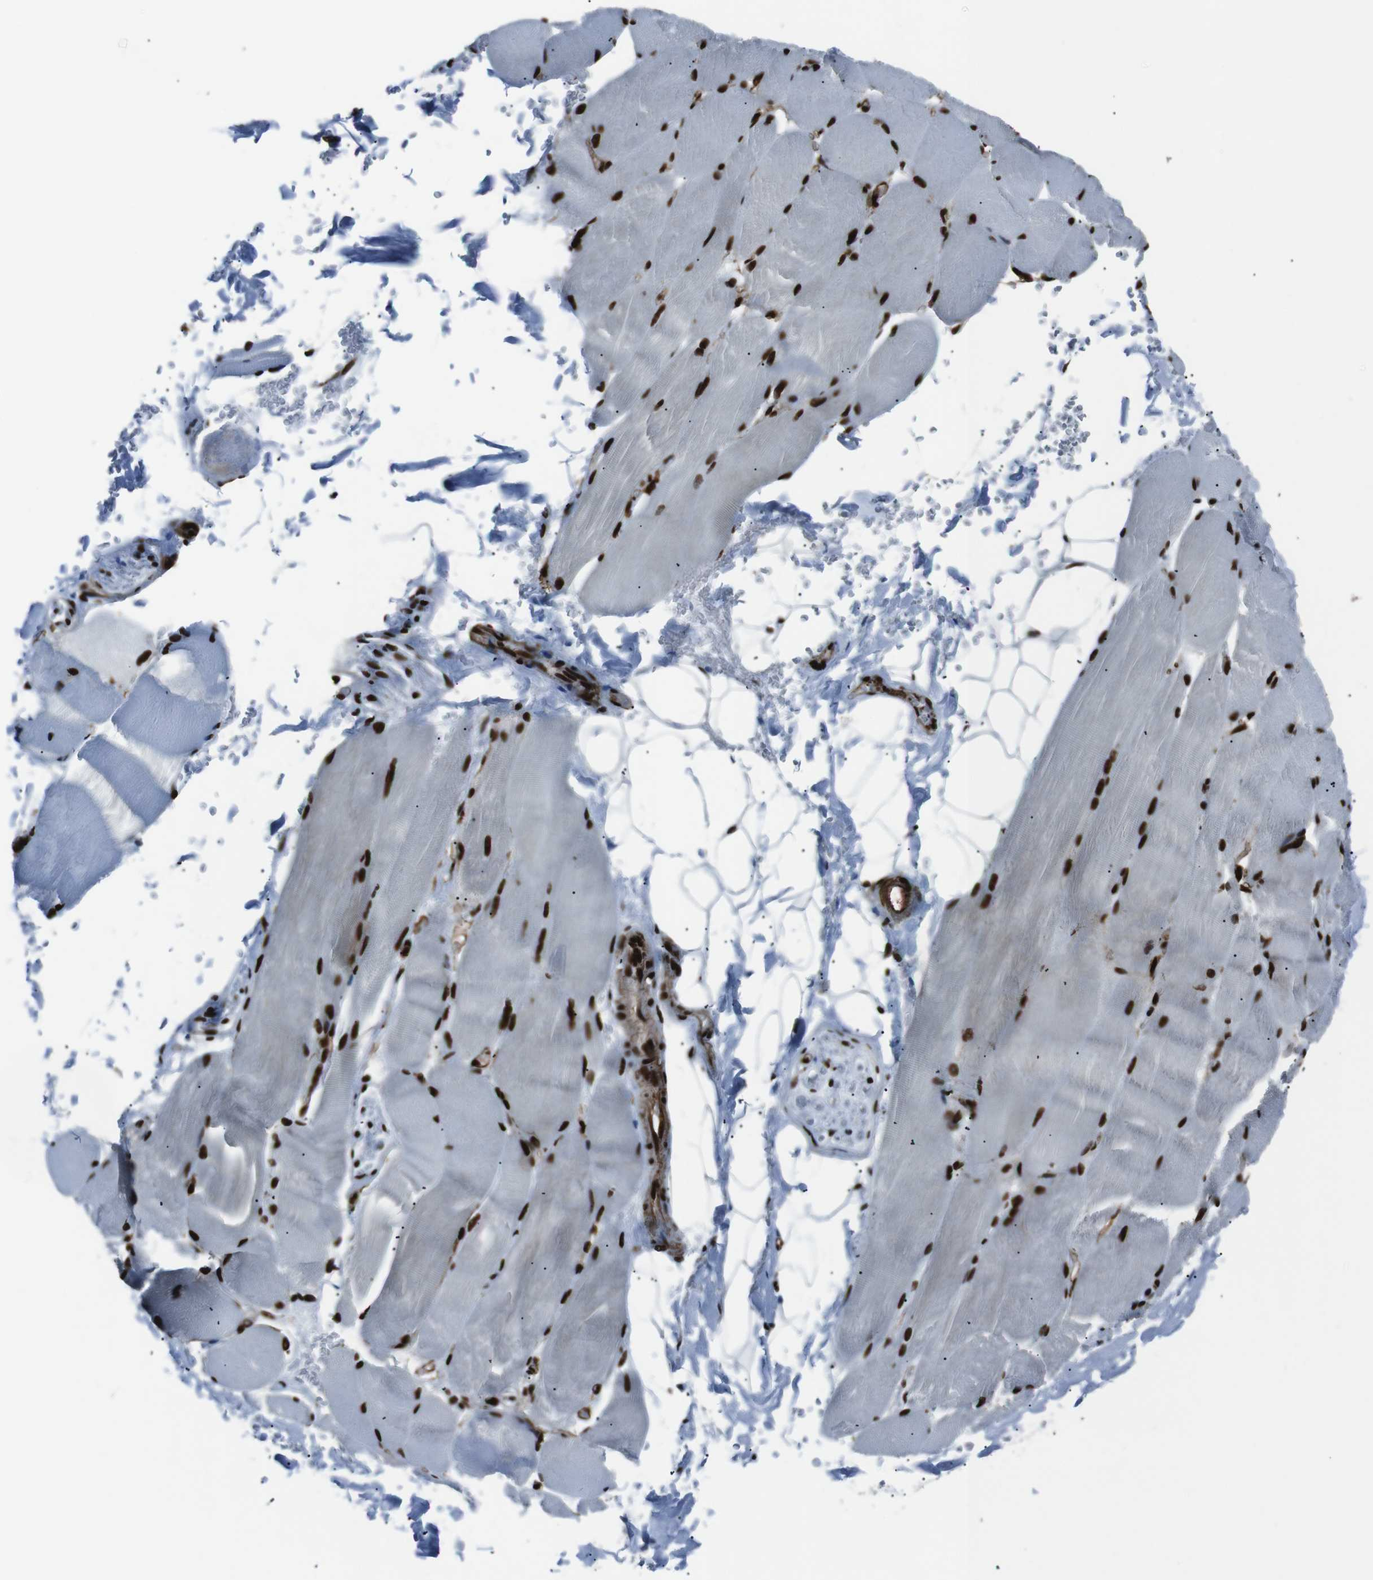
{"staining": {"intensity": "strong", "quantity": ">75%", "location": "nuclear"}, "tissue": "skeletal muscle", "cell_type": "Myocytes", "image_type": "normal", "snomed": [{"axis": "morphology", "description": "Normal tissue, NOS"}, {"axis": "topography", "description": "Skin"}, {"axis": "topography", "description": "Skeletal muscle"}], "caption": "Protein staining reveals strong nuclear staining in approximately >75% of myocytes in benign skeletal muscle. Immunohistochemistry (ihc) stains the protein in brown and the nuclei are stained blue.", "gene": "HNRNPU", "patient": {"sex": "male", "age": 83}}